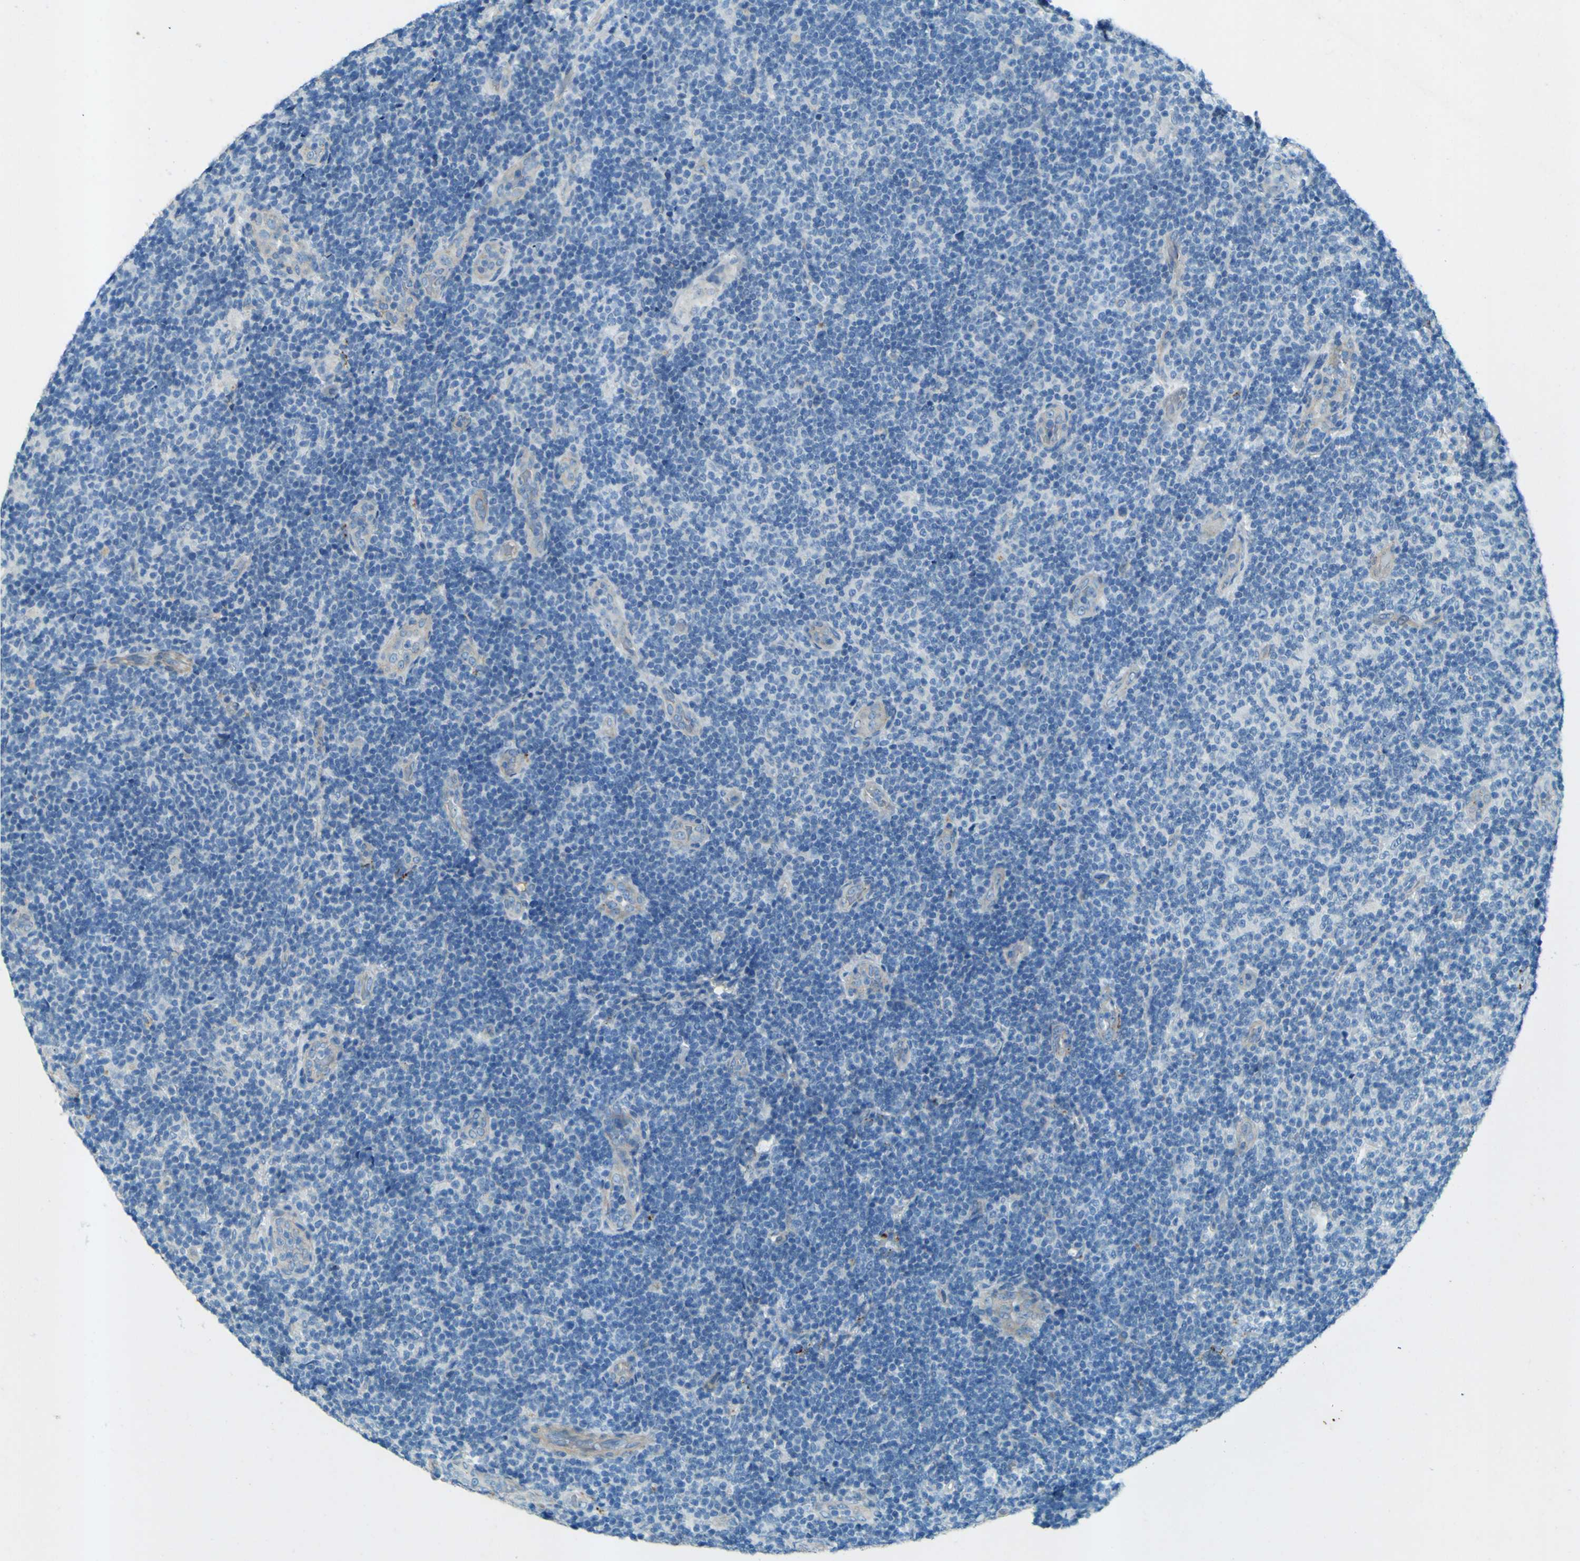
{"staining": {"intensity": "negative", "quantity": "none", "location": "none"}, "tissue": "lymphoma", "cell_type": "Tumor cells", "image_type": "cancer", "snomed": [{"axis": "morphology", "description": "Malignant lymphoma, non-Hodgkin's type, Low grade"}, {"axis": "topography", "description": "Lymph node"}], "caption": "There is no significant staining in tumor cells of lymphoma.", "gene": "PDE9A", "patient": {"sex": "male", "age": 83}}